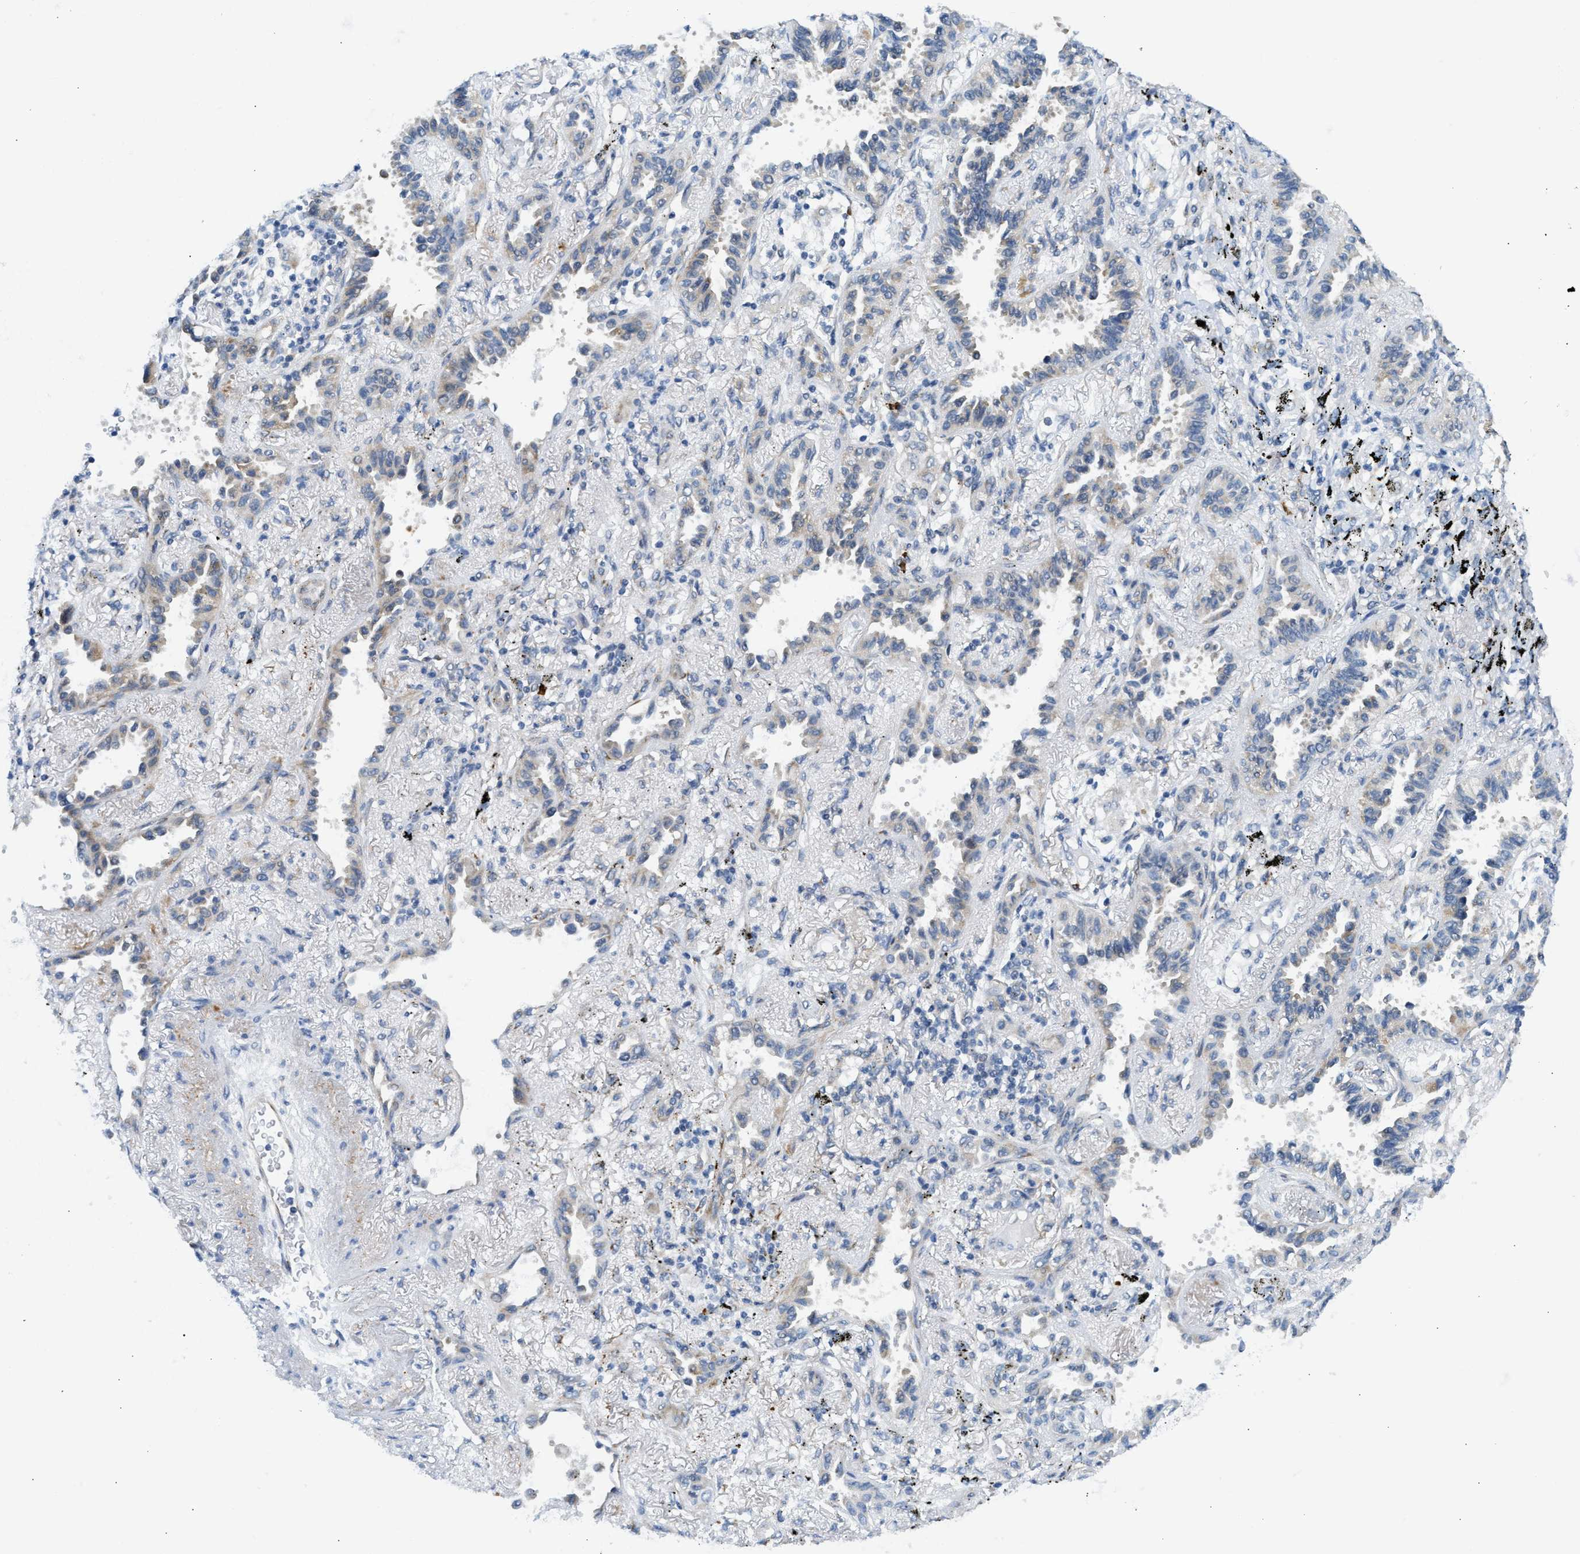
{"staining": {"intensity": "weak", "quantity": "25%-75%", "location": "cytoplasmic/membranous"}, "tissue": "lung cancer", "cell_type": "Tumor cells", "image_type": "cancer", "snomed": [{"axis": "morphology", "description": "Adenocarcinoma, NOS"}, {"axis": "topography", "description": "Lung"}], "caption": "Immunohistochemistry of human lung cancer (adenocarcinoma) shows low levels of weak cytoplasmic/membranous staining in about 25%-75% of tumor cells. (DAB IHC with brightfield microscopy, high magnification).", "gene": "KCNC2", "patient": {"sex": "male", "age": 59}}